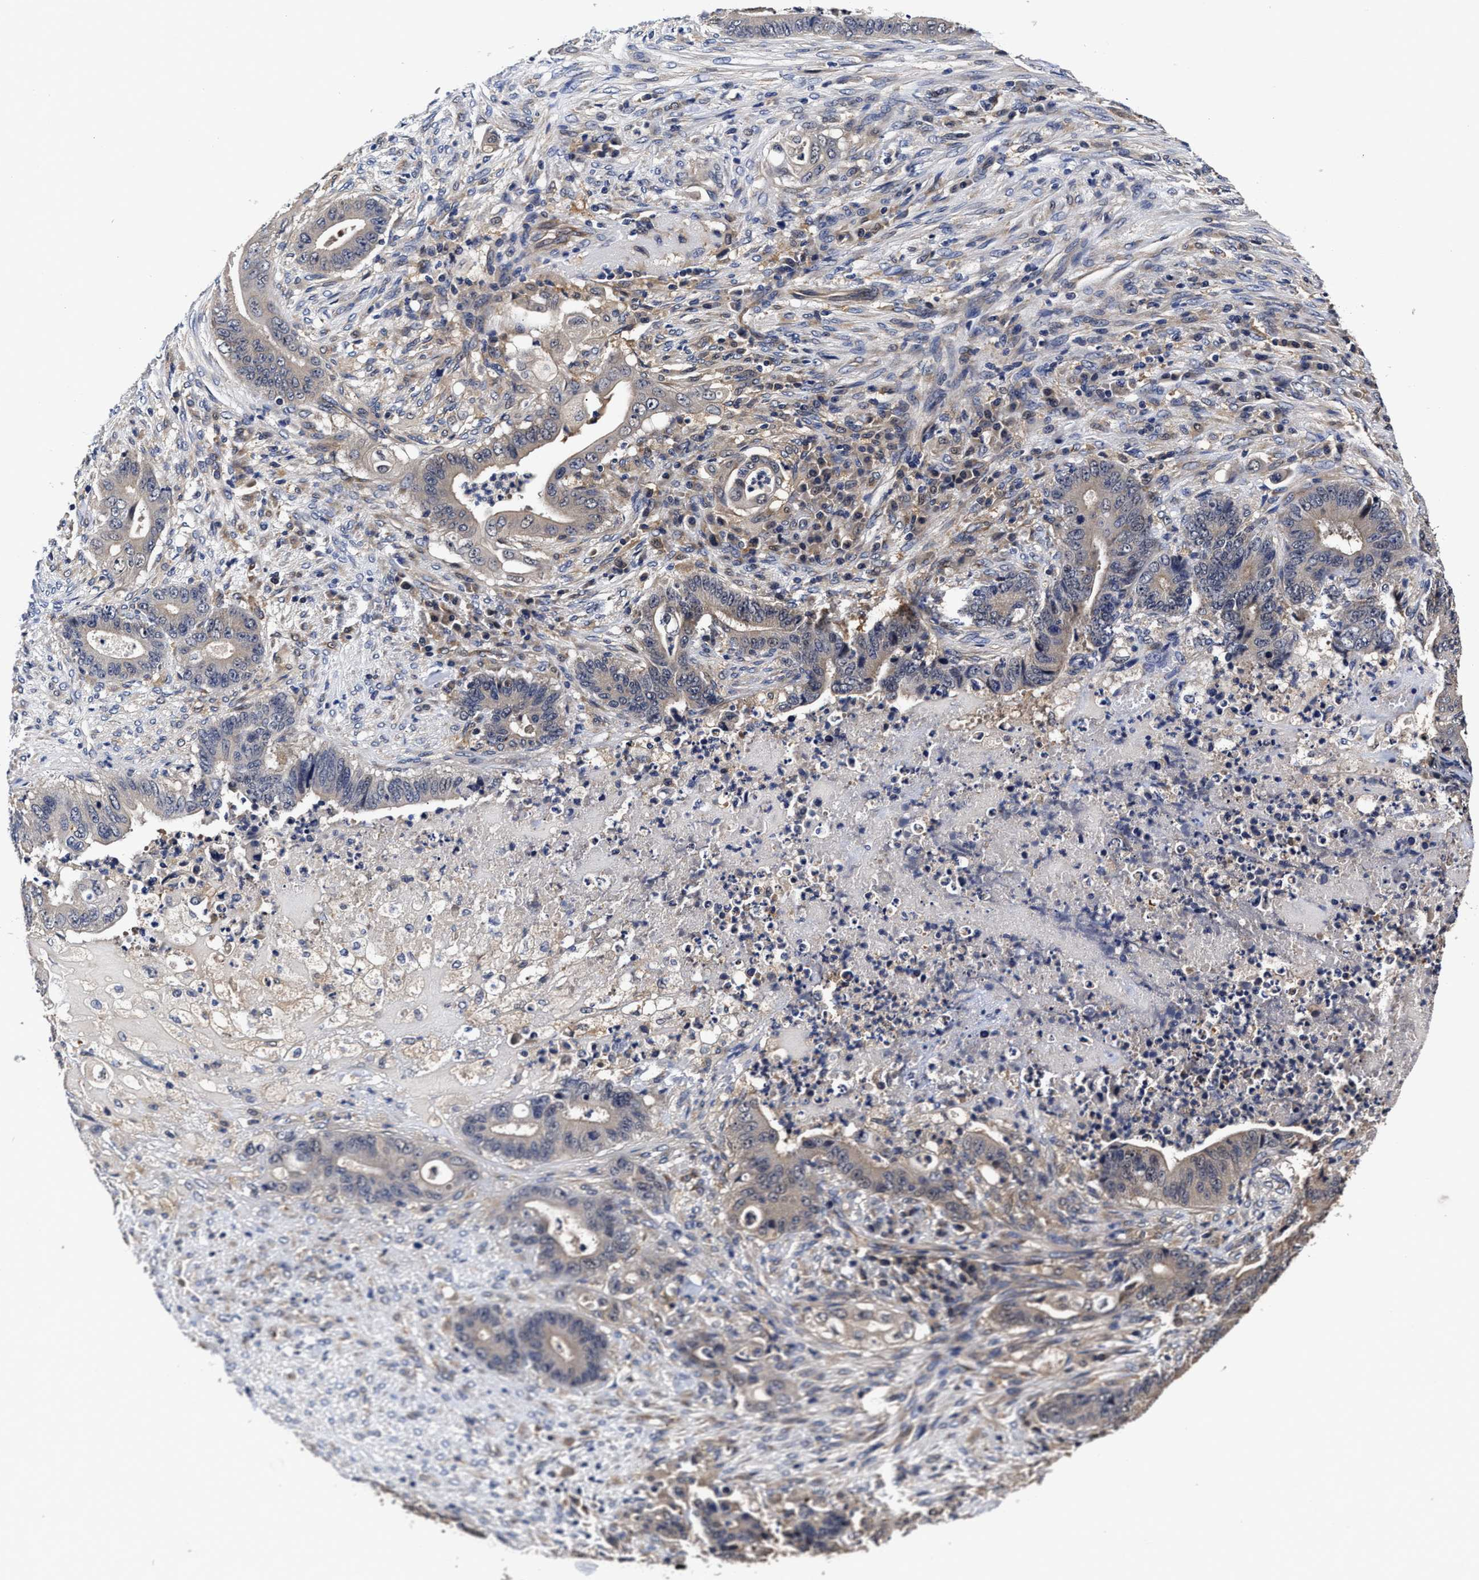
{"staining": {"intensity": "weak", "quantity": ">75%", "location": "cytoplasmic/membranous"}, "tissue": "stomach cancer", "cell_type": "Tumor cells", "image_type": "cancer", "snomed": [{"axis": "morphology", "description": "Adenocarcinoma, NOS"}, {"axis": "topography", "description": "Stomach"}], "caption": "High-magnification brightfield microscopy of stomach adenocarcinoma stained with DAB (brown) and counterstained with hematoxylin (blue). tumor cells exhibit weak cytoplasmic/membranous positivity is appreciated in about>75% of cells. (DAB = brown stain, brightfield microscopy at high magnification).", "gene": "SOCS5", "patient": {"sex": "female", "age": 73}}